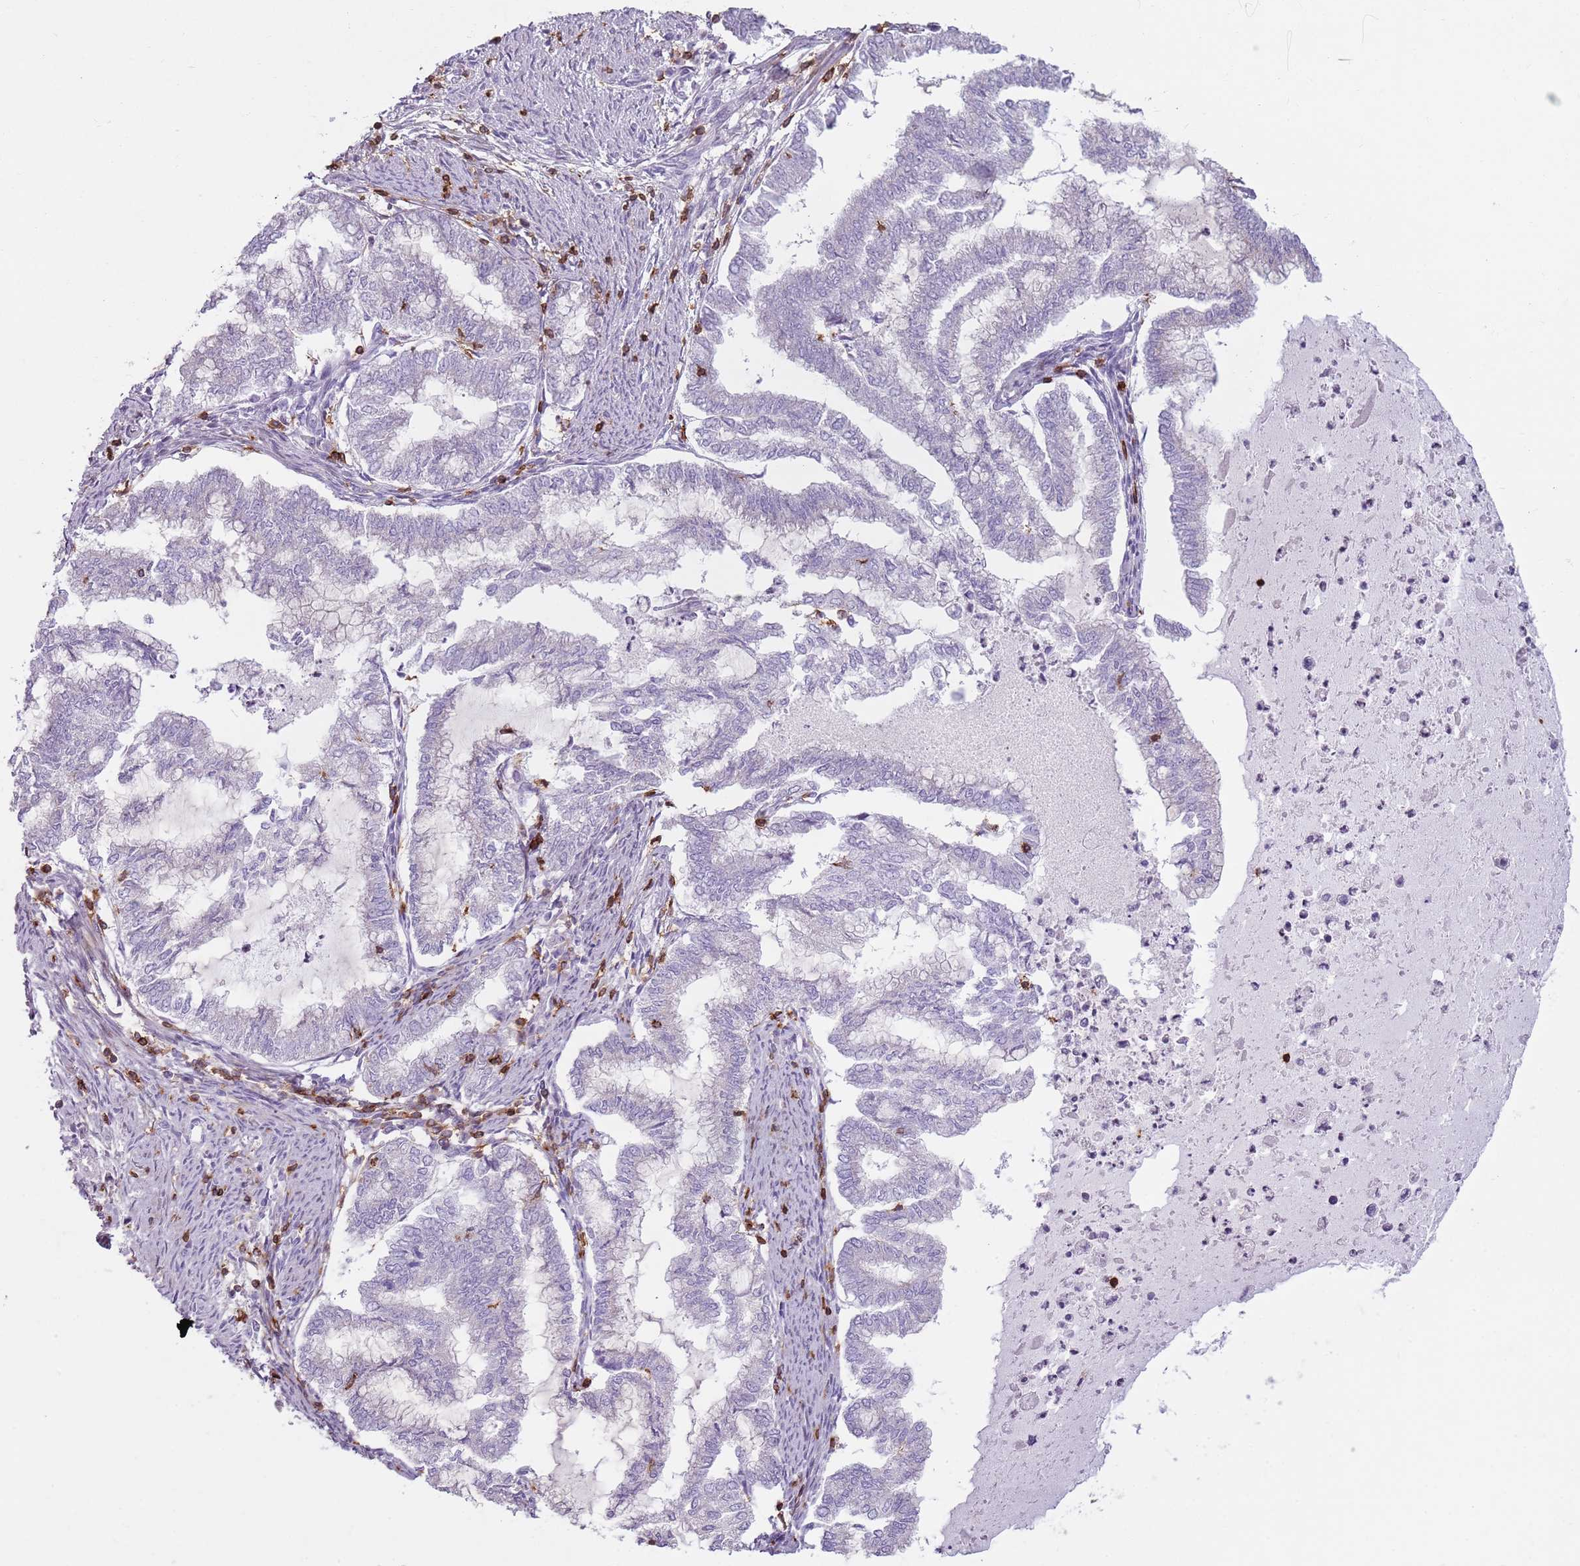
{"staining": {"intensity": "negative", "quantity": "none", "location": "none"}, "tissue": "endometrial cancer", "cell_type": "Tumor cells", "image_type": "cancer", "snomed": [{"axis": "morphology", "description": "Adenocarcinoma, NOS"}, {"axis": "topography", "description": "Endometrium"}], "caption": "Immunohistochemistry (IHC) image of neoplastic tissue: human endometrial adenocarcinoma stained with DAB (3,3'-diaminobenzidine) exhibits no significant protein positivity in tumor cells.", "gene": "ZNF583", "patient": {"sex": "female", "age": 79}}